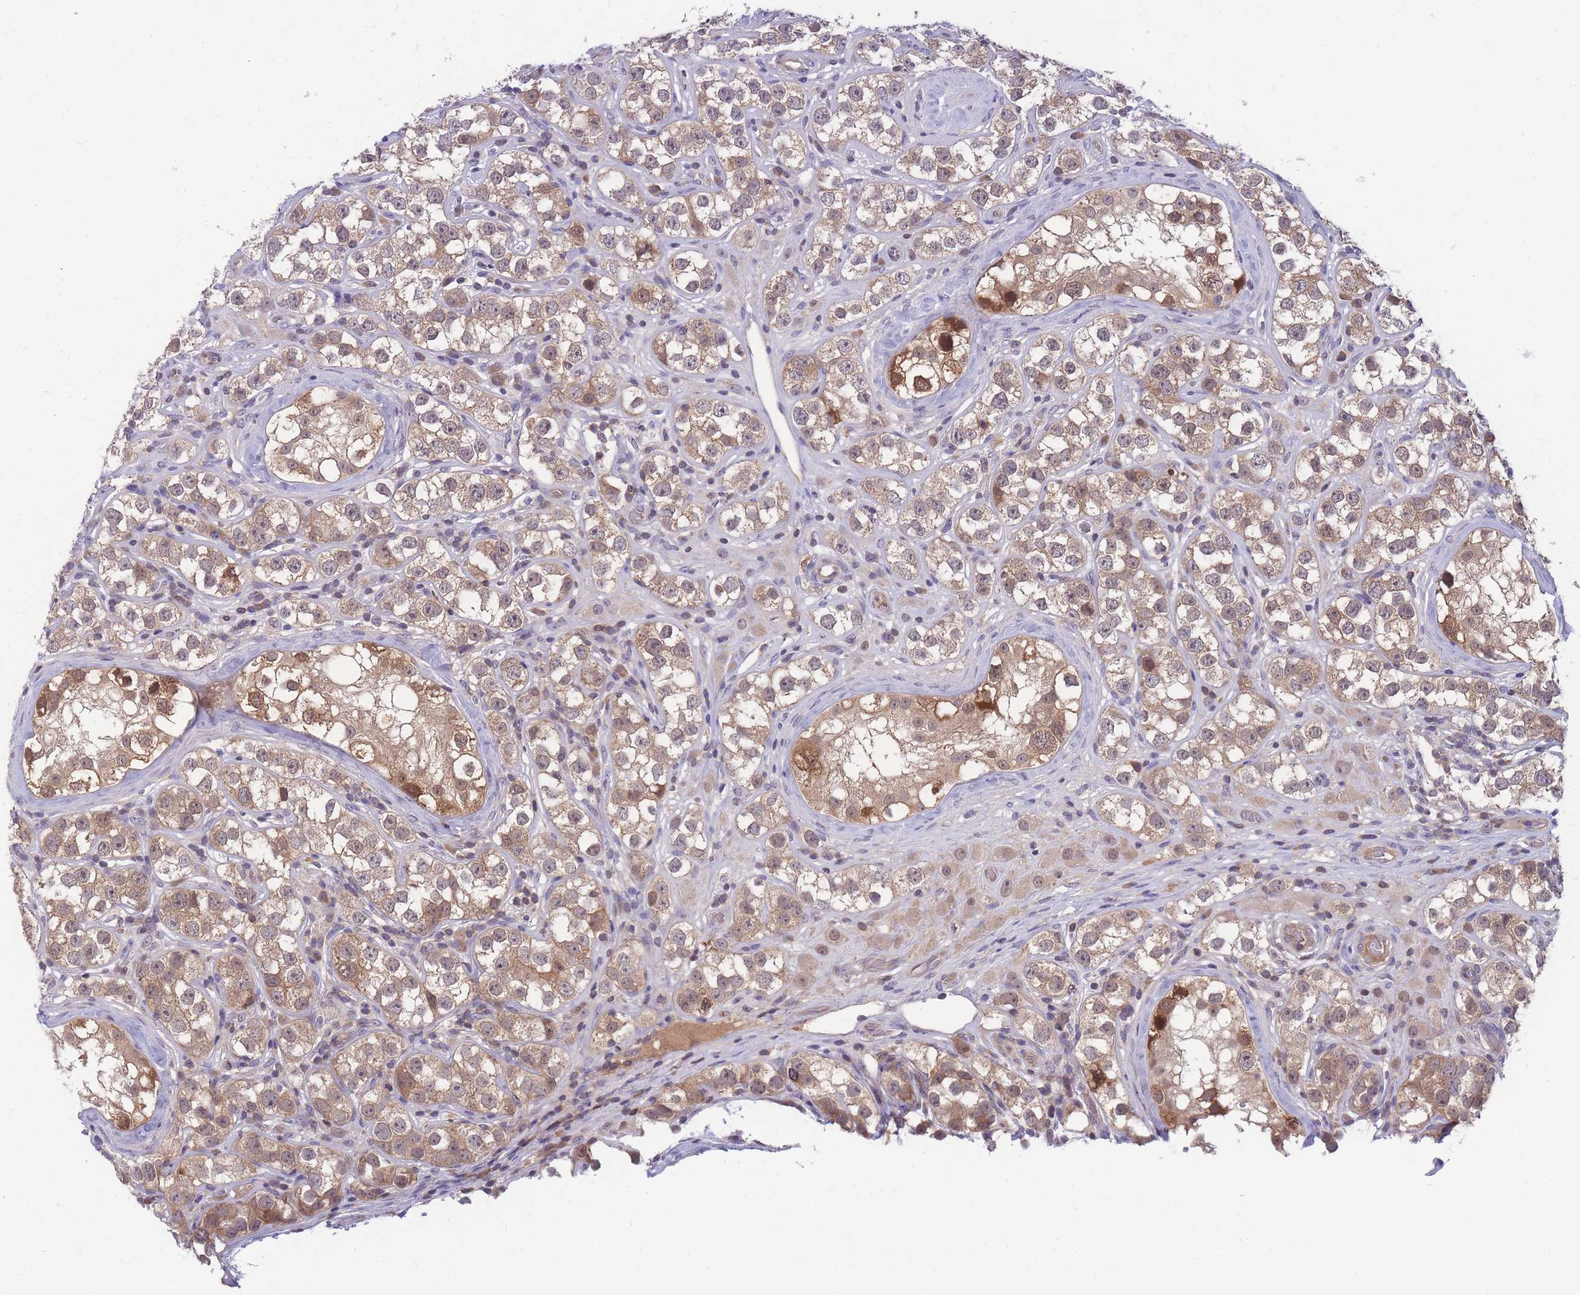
{"staining": {"intensity": "moderate", "quantity": ">75%", "location": "cytoplasmic/membranous"}, "tissue": "testis cancer", "cell_type": "Tumor cells", "image_type": "cancer", "snomed": [{"axis": "morphology", "description": "Seminoma, NOS"}, {"axis": "topography", "description": "Testis"}], "caption": "Seminoma (testis) stained with a protein marker exhibits moderate staining in tumor cells.", "gene": "UBE2N", "patient": {"sex": "male", "age": 28}}